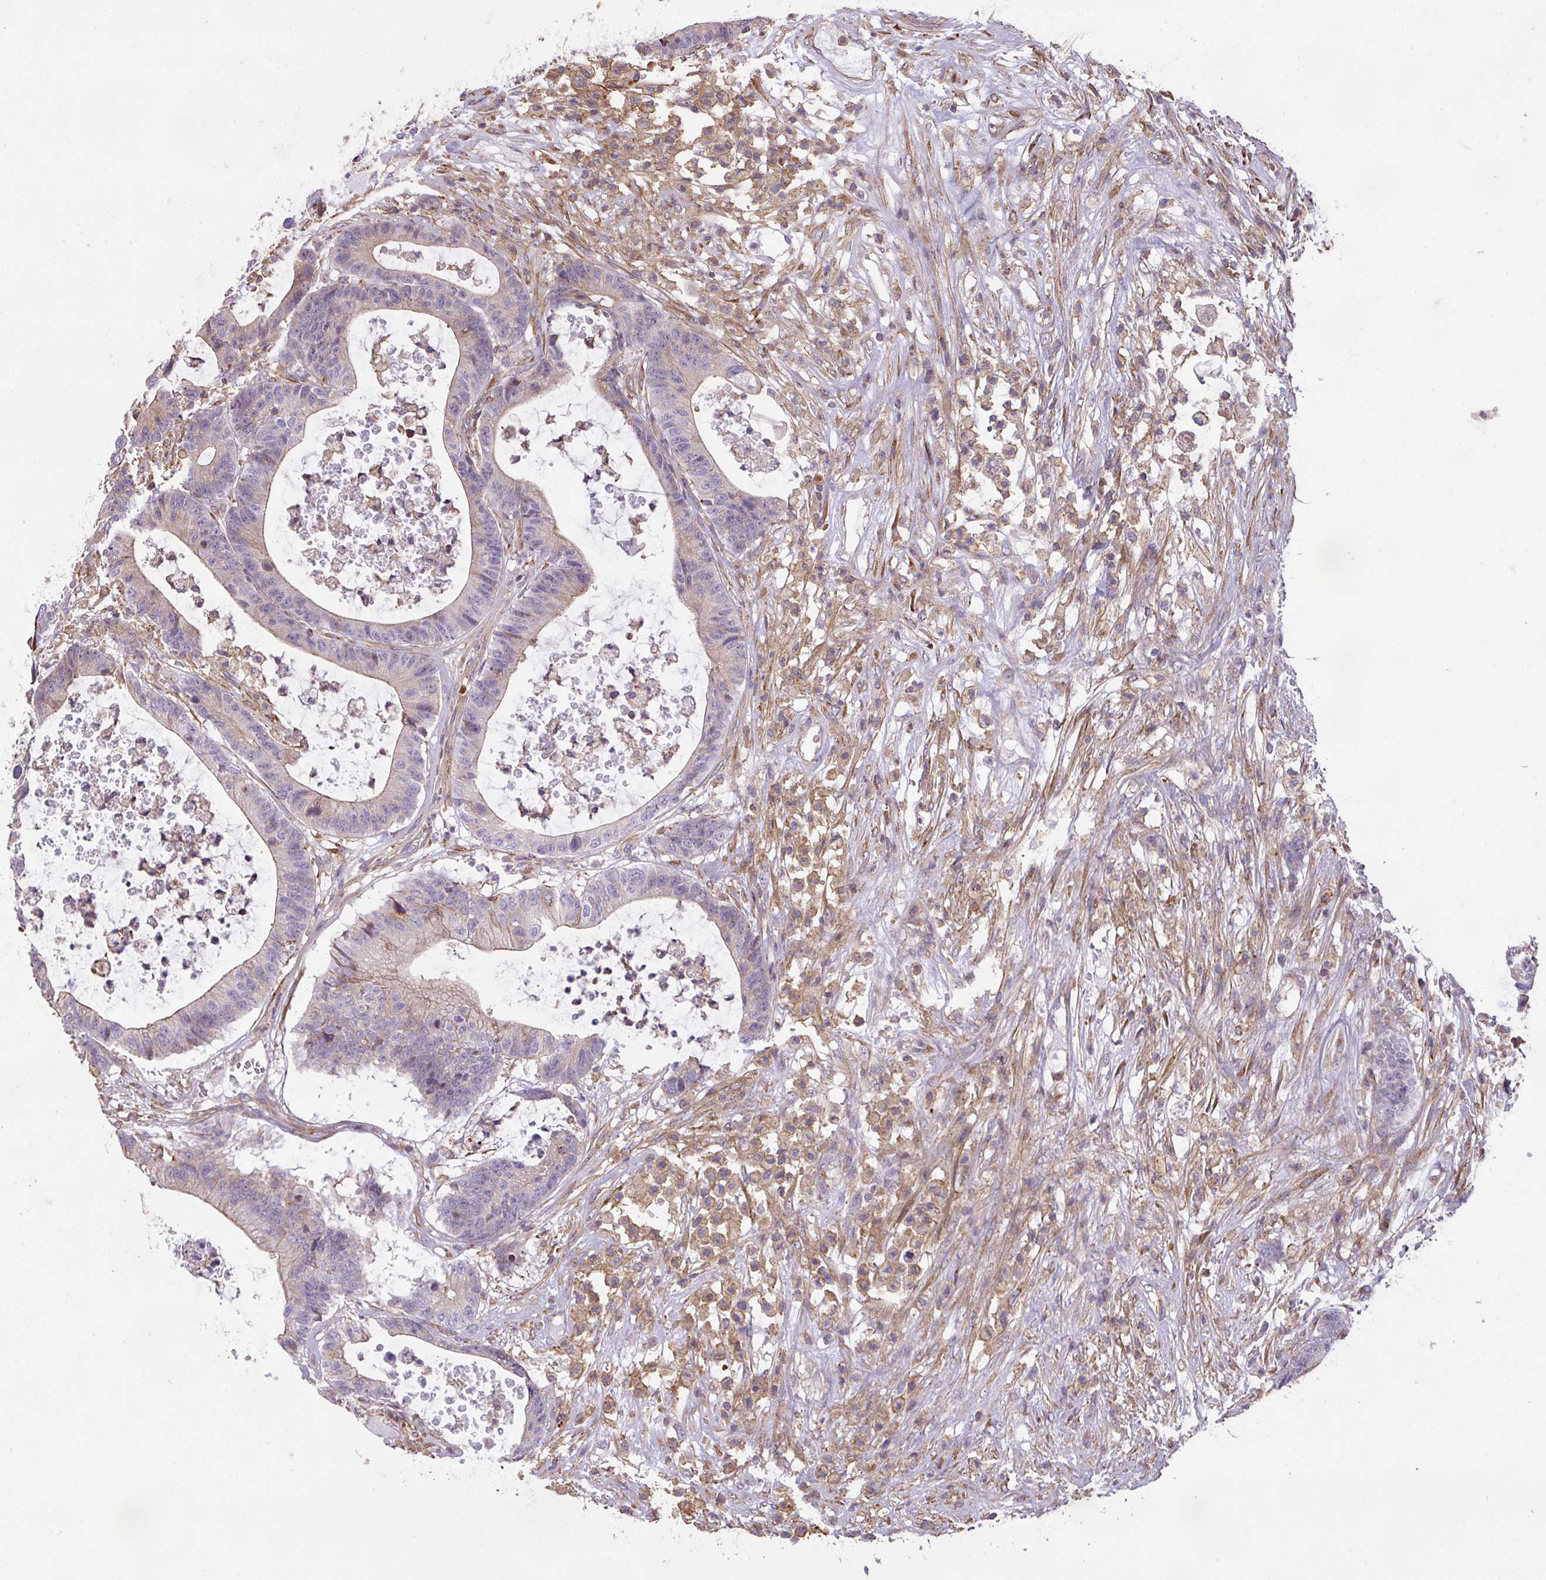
{"staining": {"intensity": "negative", "quantity": "none", "location": "none"}, "tissue": "colorectal cancer", "cell_type": "Tumor cells", "image_type": "cancer", "snomed": [{"axis": "morphology", "description": "Adenocarcinoma, NOS"}, {"axis": "topography", "description": "Colon"}], "caption": "Protein analysis of colorectal adenocarcinoma displays no significant positivity in tumor cells.", "gene": "LRRC41", "patient": {"sex": "female", "age": 84}}